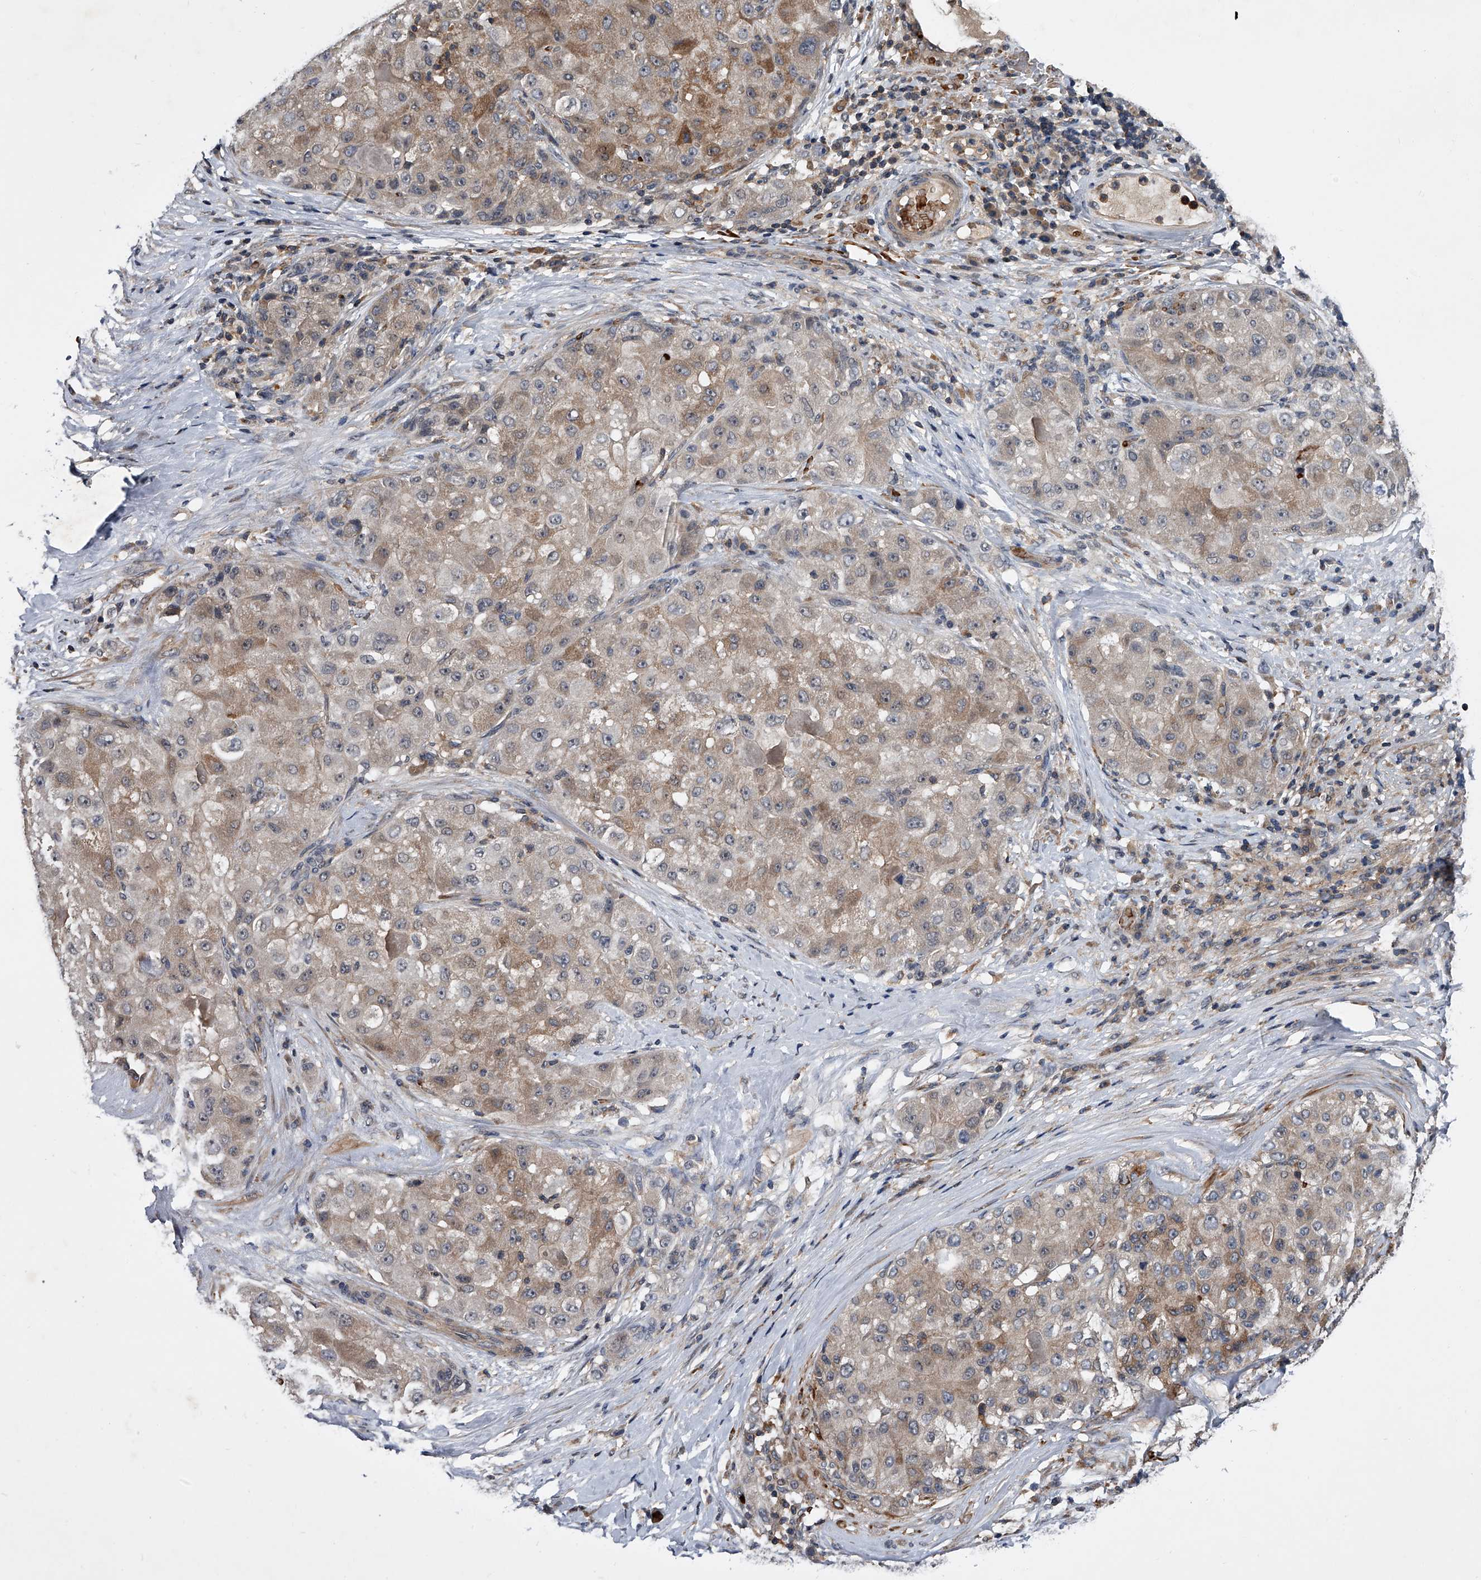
{"staining": {"intensity": "weak", "quantity": "<25%", "location": "cytoplasmic/membranous"}, "tissue": "liver cancer", "cell_type": "Tumor cells", "image_type": "cancer", "snomed": [{"axis": "morphology", "description": "Carcinoma, Hepatocellular, NOS"}, {"axis": "topography", "description": "Liver"}], "caption": "An IHC histopathology image of liver cancer is shown. There is no staining in tumor cells of liver cancer.", "gene": "ZNF30", "patient": {"sex": "male", "age": 80}}